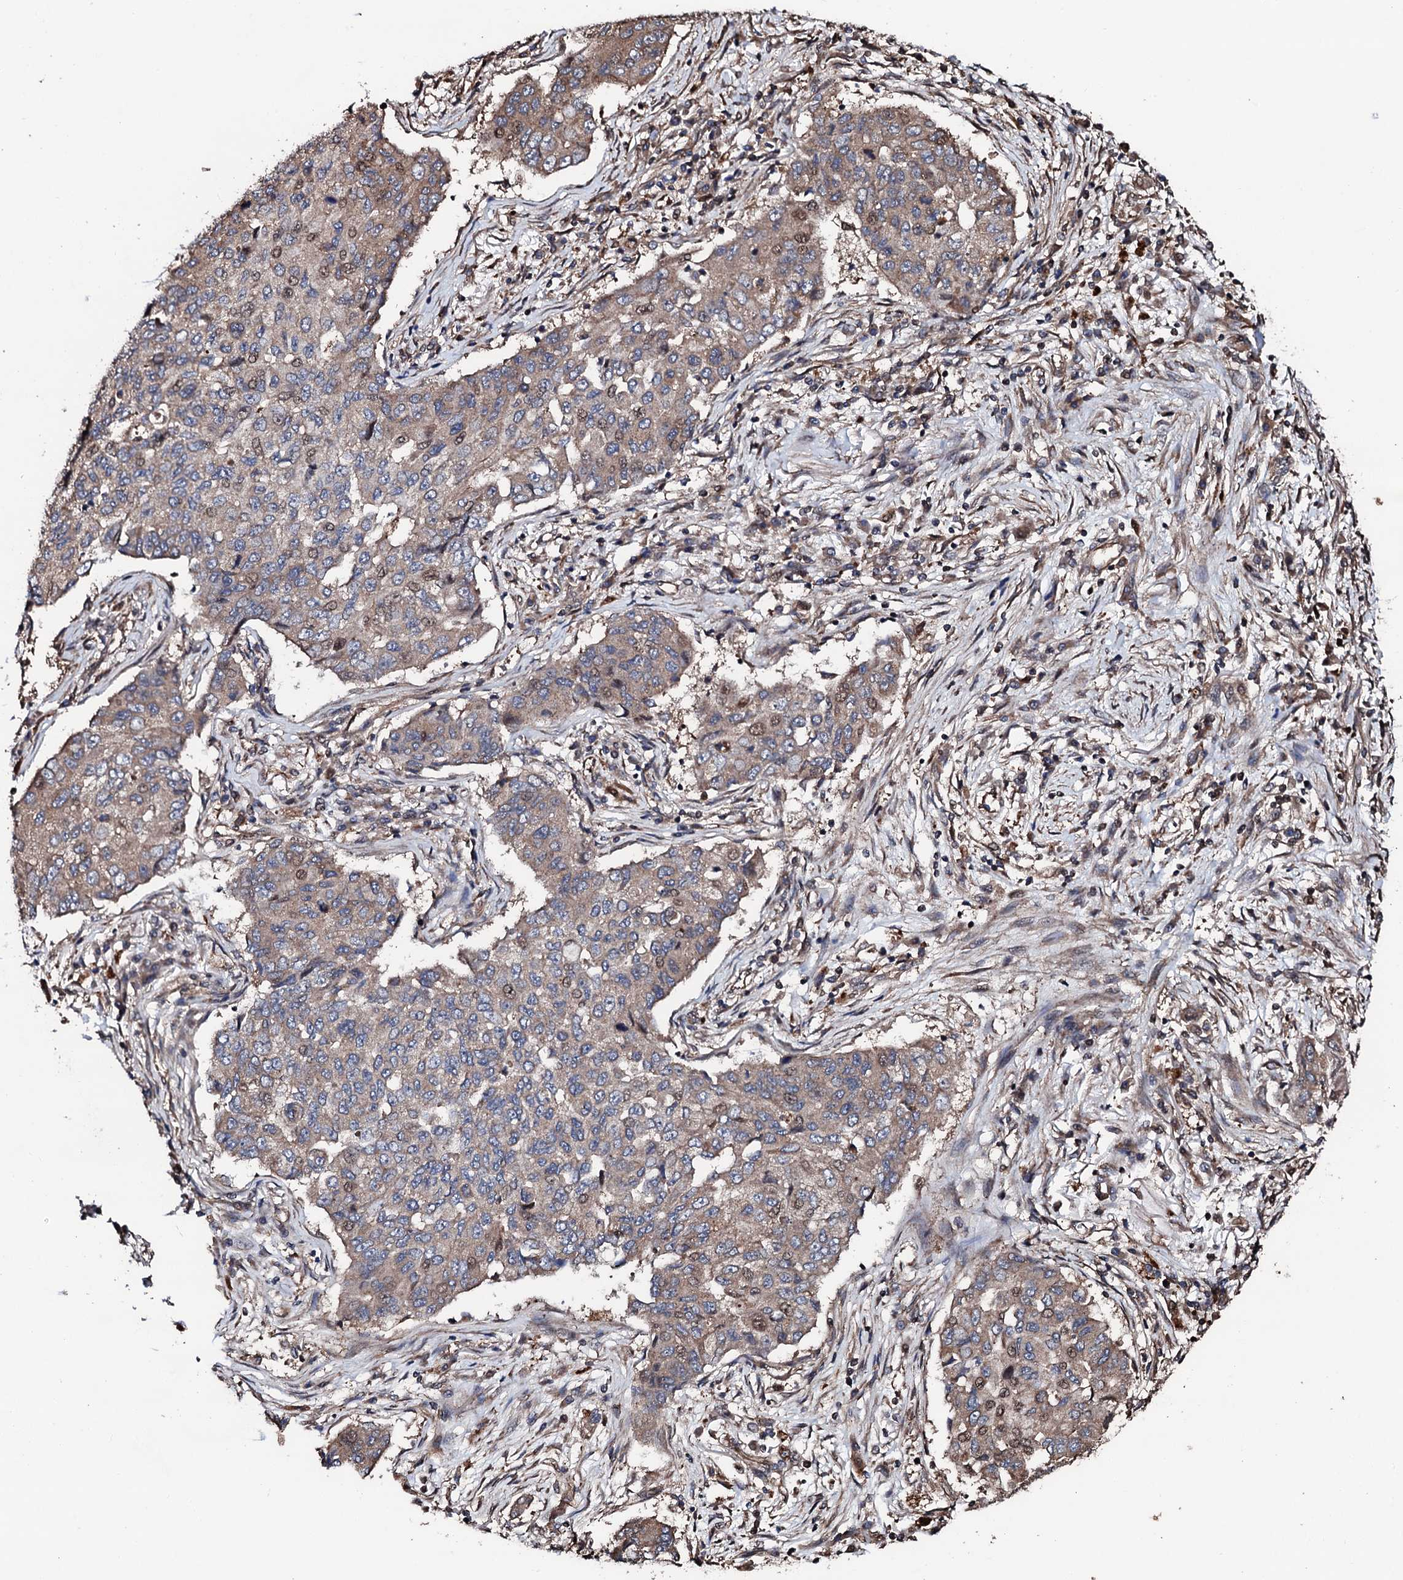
{"staining": {"intensity": "weak", "quantity": "25%-75%", "location": "cytoplasmic/membranous,nuclear"}, "tissue": "lung cancer", "cell_type": "Tumor cells", "image_type": "cancer", "snomed": [{"axis": "morphology", "description": "Squamous cell carcinoma, NOS"}, {"axis": "topography", "description": "Lung"}], "caption": "Human squamous cell carcinoma (lung) stained with a brown dye reveals weak cytoplasmic/membranous and nuclear positive expression in approximately 25%-75% of tumor cells.", "gene": "CKAP5", "patient": {"sex": "male", "age": 74}}